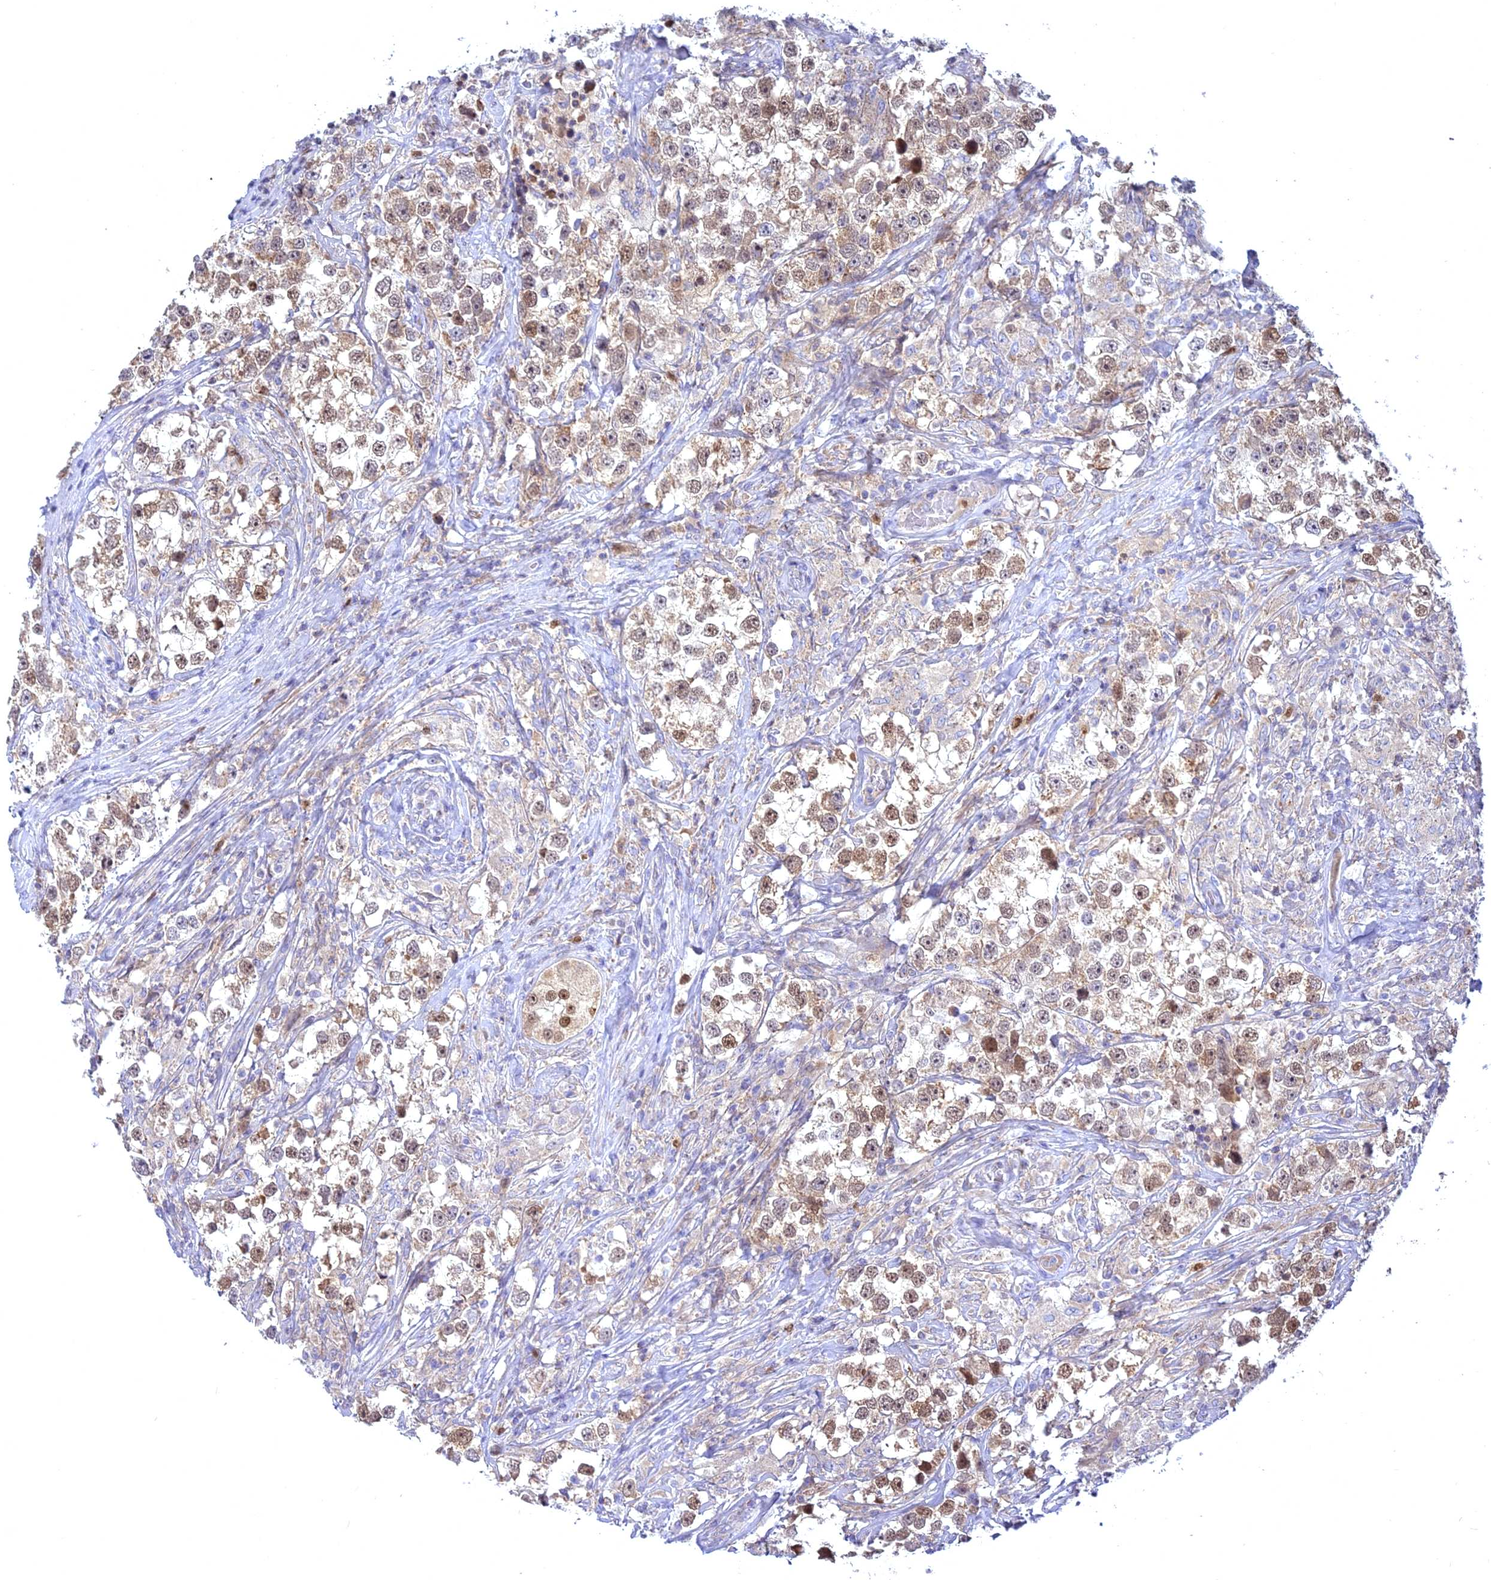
{"staining": {"intensity": "moderate", "quantity": "25%-75%", "location": "cytoplasmic/membranous,nuclear"}, "tissue": "testis cancer", "cell_type": "Tumor cells", "image_type": "cancer", "snomed": [{"axis": "morphology", "description": "Seminoma, NOS"}, {"axis": "topography", "description": "Testis"}], "caption": "Testis seminoma was stained to show a protein in brown. There is medium levels of moderate cytoplasmic/membranous and nuclear positivity in about 25%-75% of tumor cells. Nuclei are stained in blue.", "gene": "CENPV", "patient": {"sex": "male", "age": 46}}